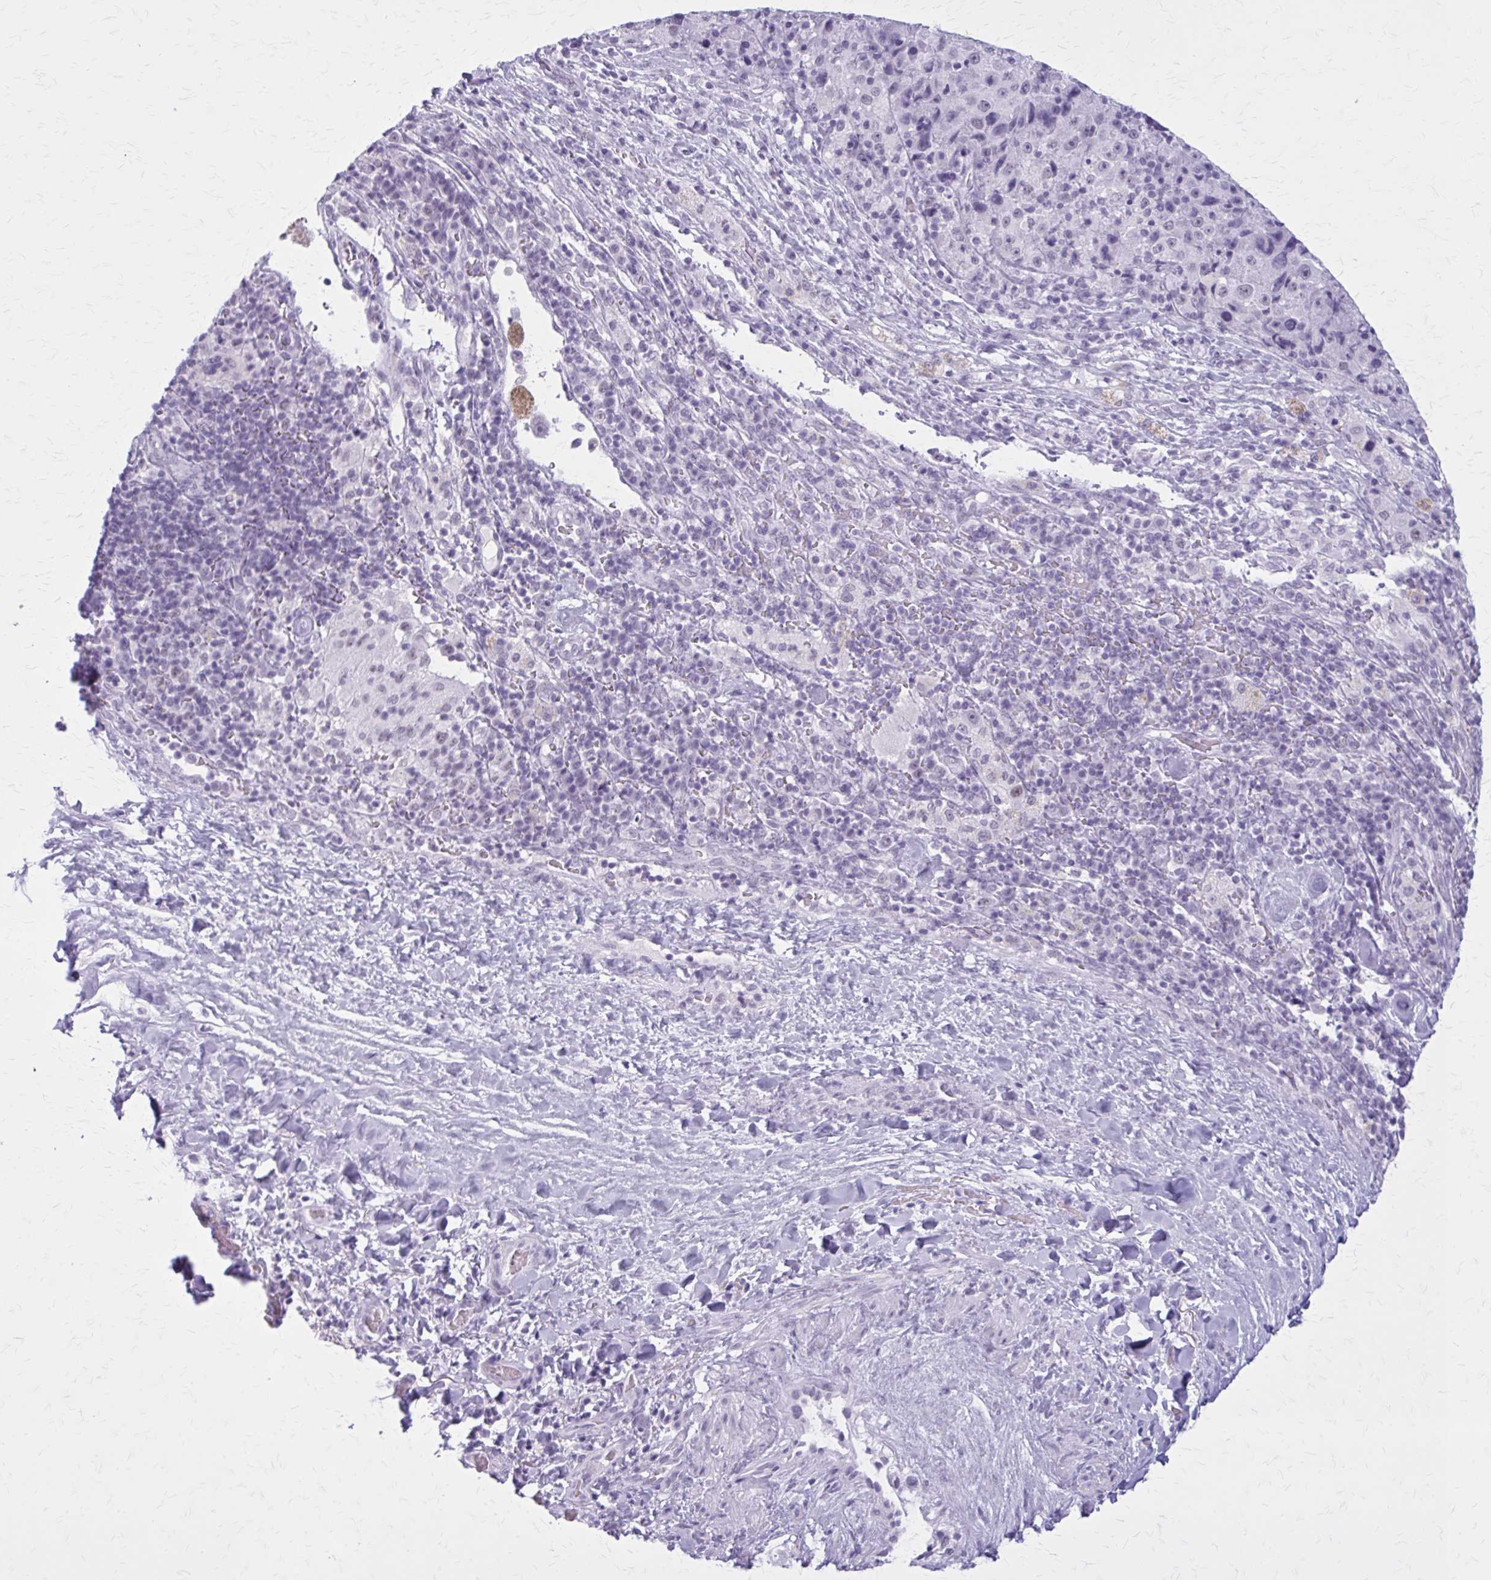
{"staining": {"intensity": "negative", "quantity": "none", "location": "none"}, "tissue": "melanoma", "cell_type": "Tumor cells", "image_type": "cancer", "snomed": [{"axis": "morphology", "description": "Malignant melanoma, Metastatic site"}, {"axis": "topography", "description": "Lymph node"}], "caption": "Immunohistochemistry (IHC) micrograph of malignant melanoma (metastatic site) stained for a protein (brown), which reveals no staining in tumor cells.", "gene": "GAD1", "patient": {"sex": "male", "age": 62}}